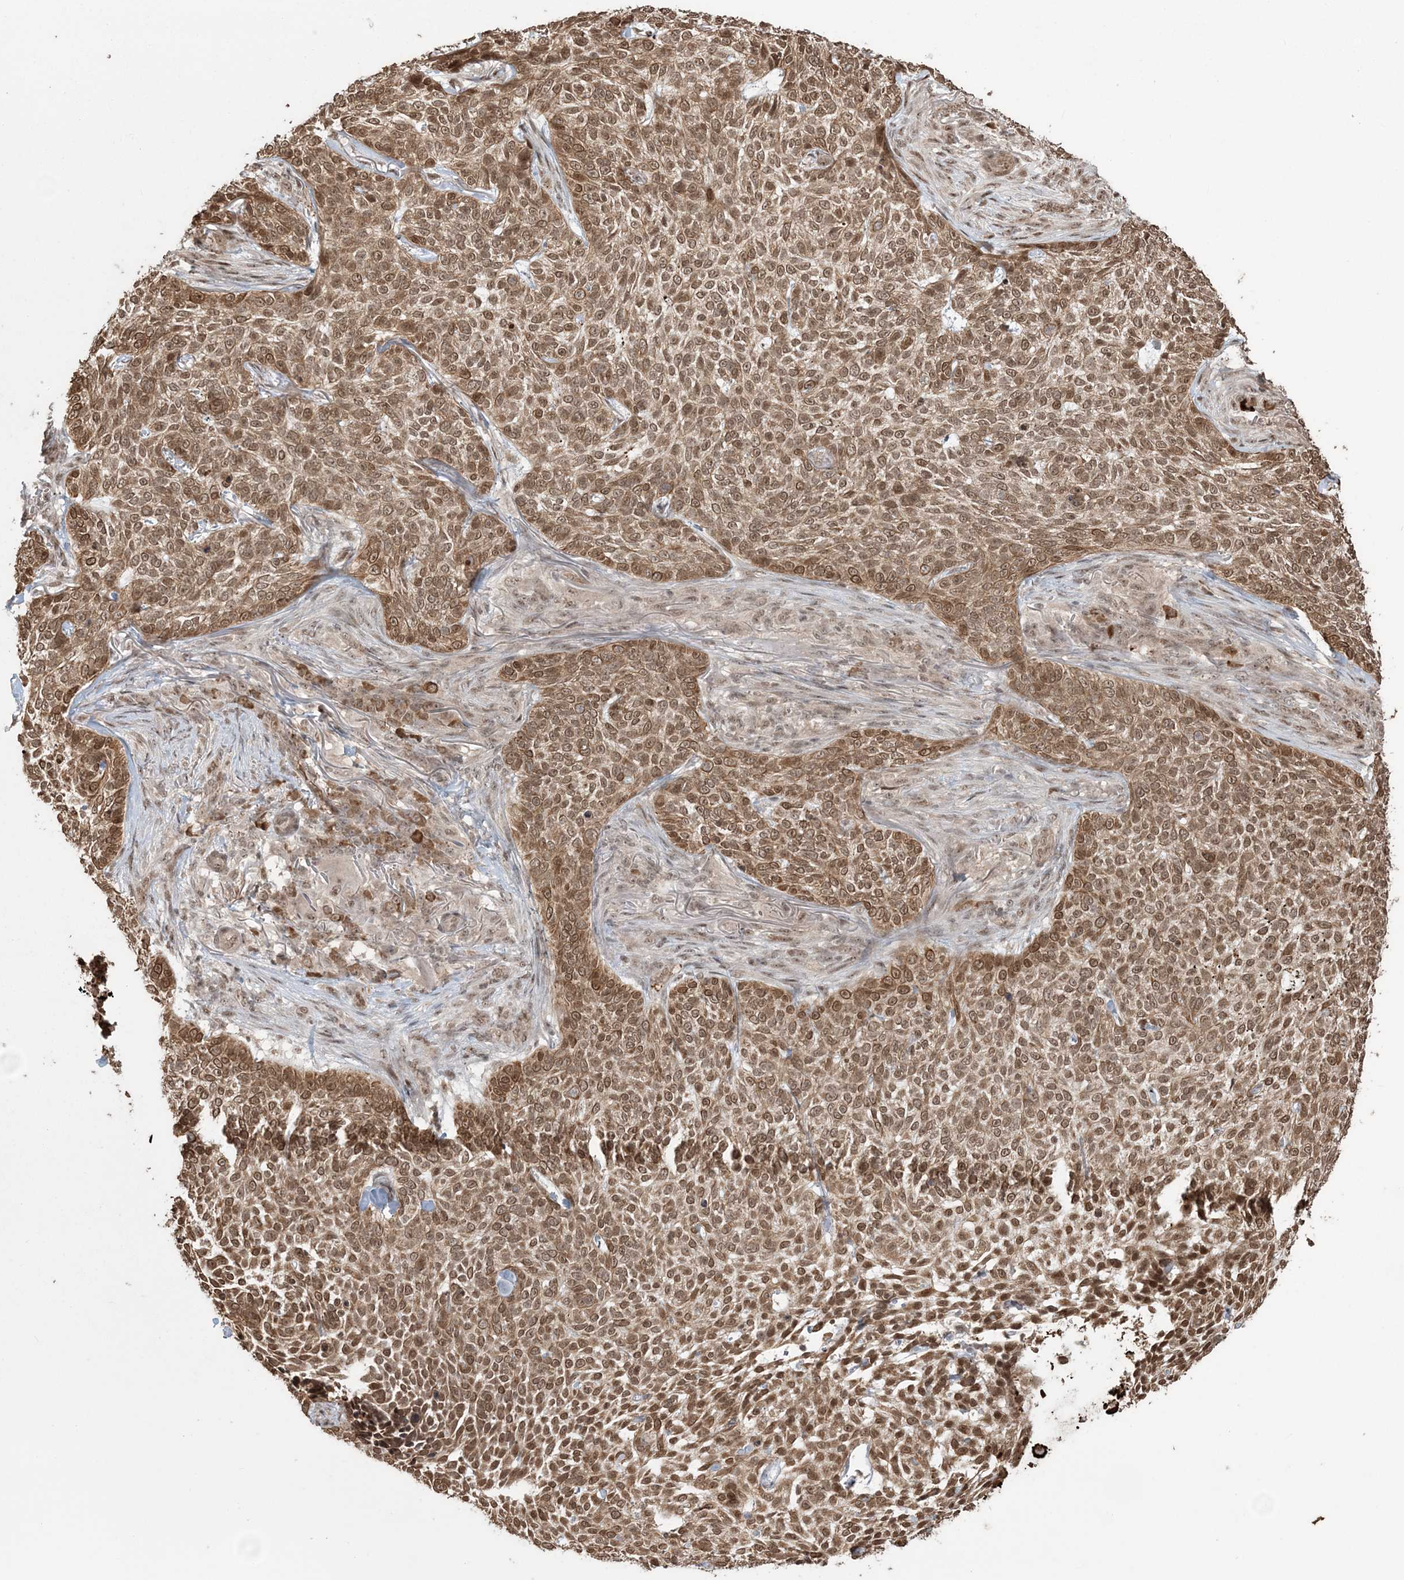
{"staining": {"intensity": "moderate", "quantity": ">75%", "location": "cytoplasmic/membranous,nuclear"}, "tissue": "skin cancer", "cell_type": "Tumor cells", "image_type": "cancer", "snomed": [{"axis": "morphology", "description": "Basal cell carcinoma"}, {"axis": "topography", "description": "Skin"}], "caption": "This image reveals skin basal cell carcinoma stained with immunohistochemistry to label a protein in brown. The cytoplasmic/membranous and nuclear of tumor cells show moderate positivity for the protein. Nuclei are counter-stained blue.", "gene": "EPB41L4A", "patient": {"sex": "female", "age": 64}}